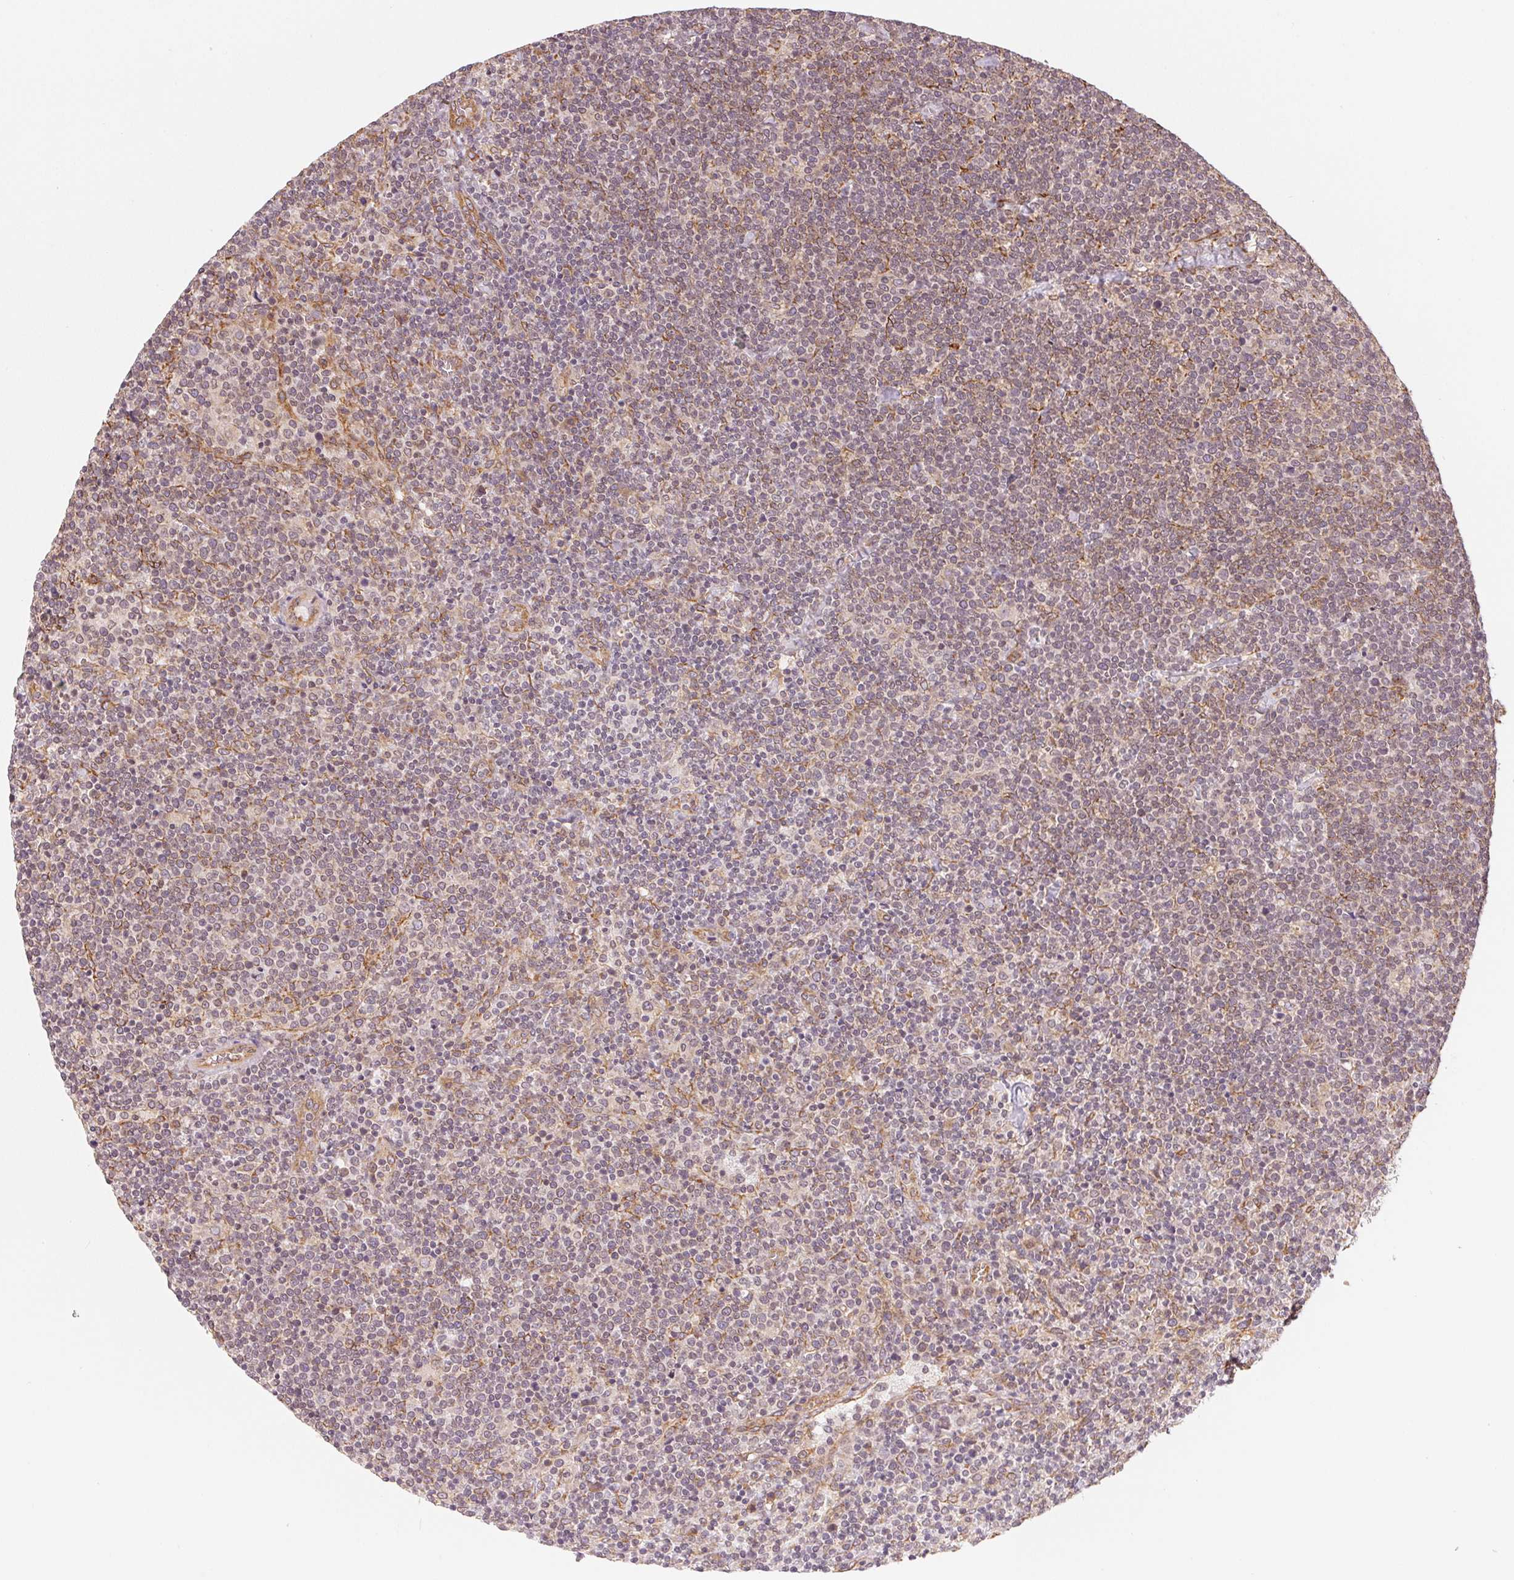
{"staining": {"intensity": "negative", "quantity": "none", "location": "none"}, "tissue": "lymphoma", "cell_type": "Tumor cells", "image_type": "cancer", "snomed": [{"axis": "morphology", "description": "Malignant lymphoma, non-Hodgkin's type, High grade"}, {"axis": "topography", "description": "Lymph node"}], "caption": "Image shows no significant protein positivity in tumor cells of lymphoma.", "gene": "STRN4", "patient": {"sex": "male", "age": 61}}